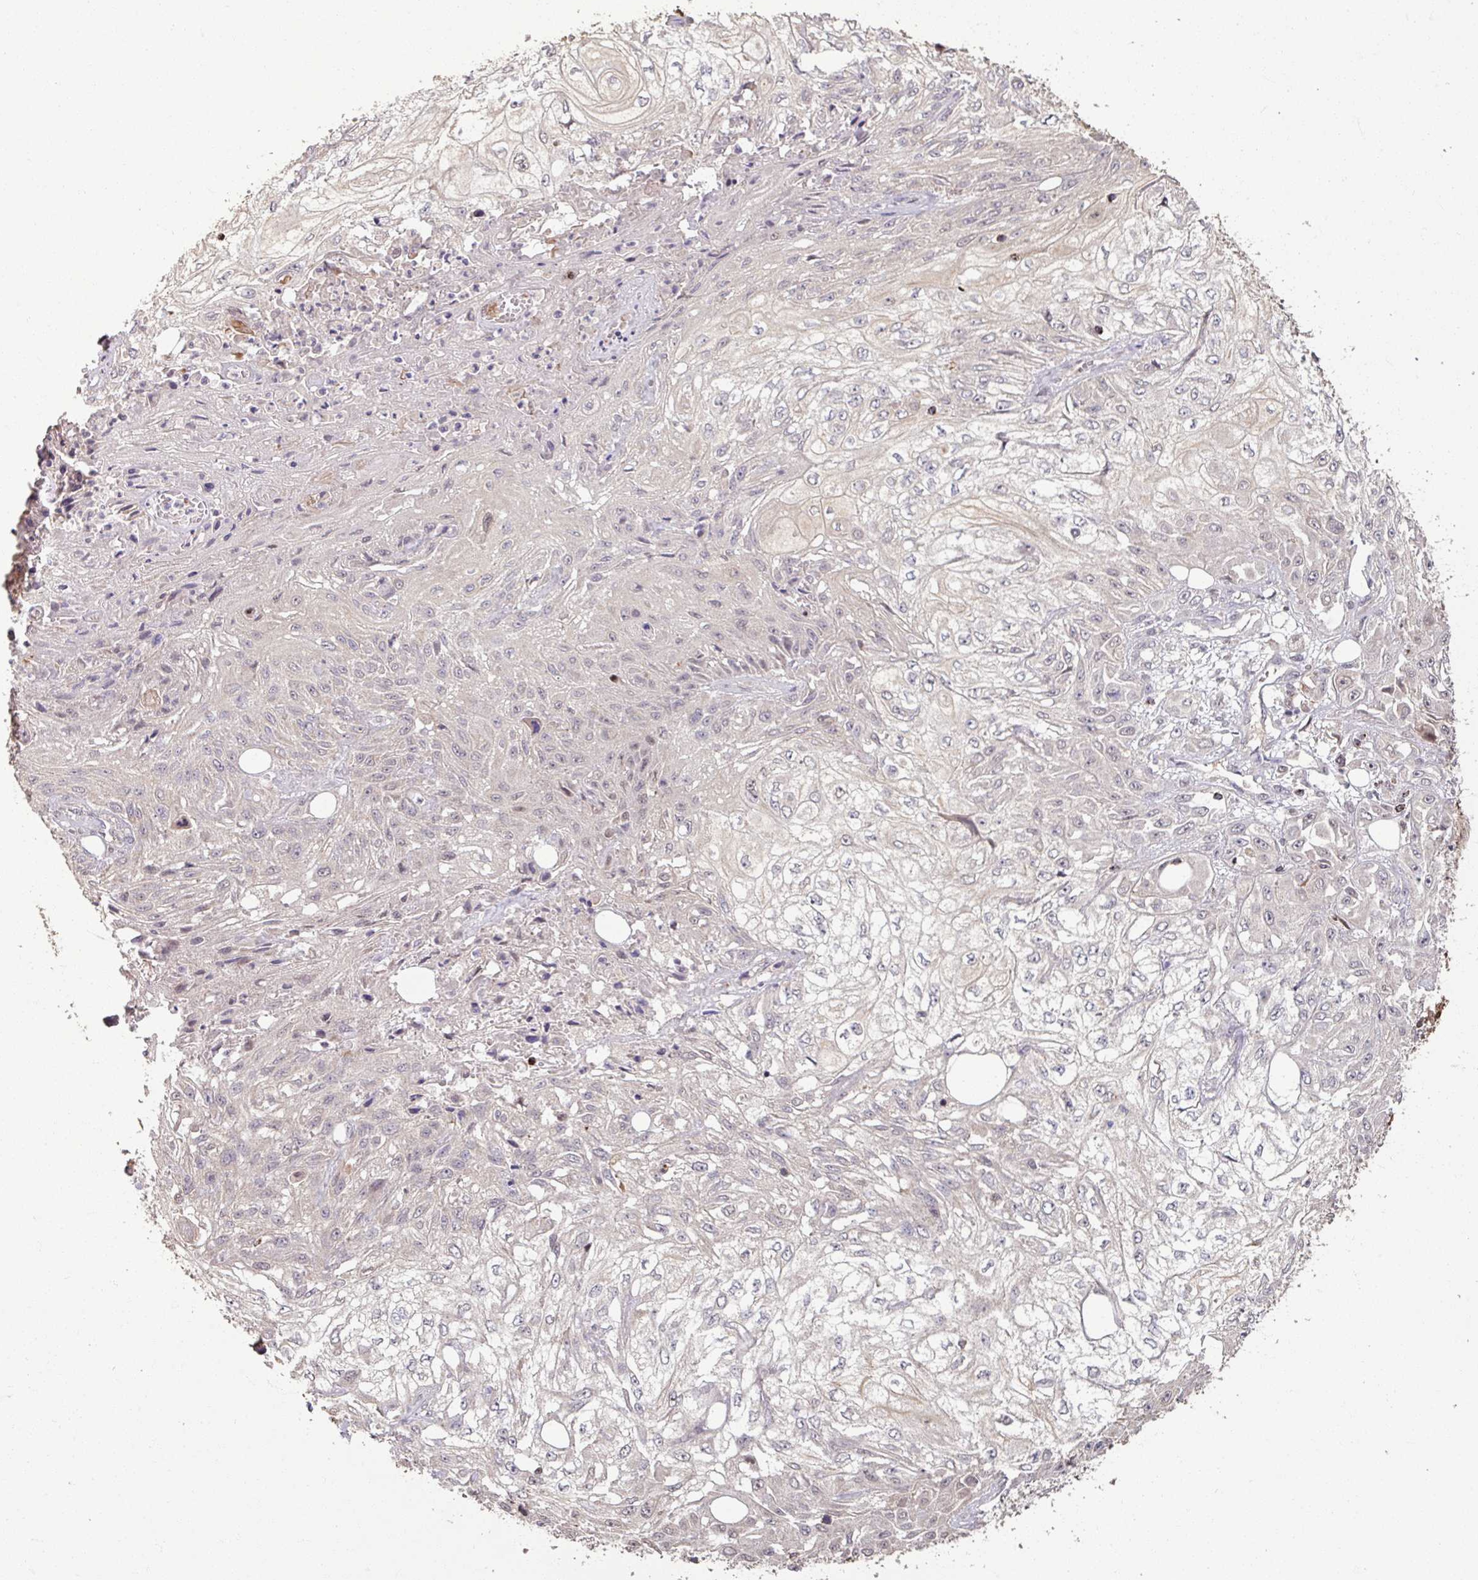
{"staining": {"intensity": "negative", "quantity": "none", "location": "none"}, "tissue": "skin cancer", "cell_type": "Tumor cells", "image_type": "cancer", "snomed": [{"axis": "morphology", "description": "Squamous cell carcinoma, NOS"}, {"axis": "morphology", "description": "Squamous cell carcinoma, metastatic, NOS"}, {"axis": "topography", "description": "Skin"}, {"axis": "topography", "description": "Lymph node"}], "caption": "Immunohistochemistry (IHC) photomicrograph of human skin metastatic squamous cell carcinoma stained for a protein (brown), which displays no expression in tumor cells. (DAB immunohistochemistry (IHC) with hematoxylin counter stain).", "gene": "OR6B1", "patient": {"sex": "male", "age": 75}}